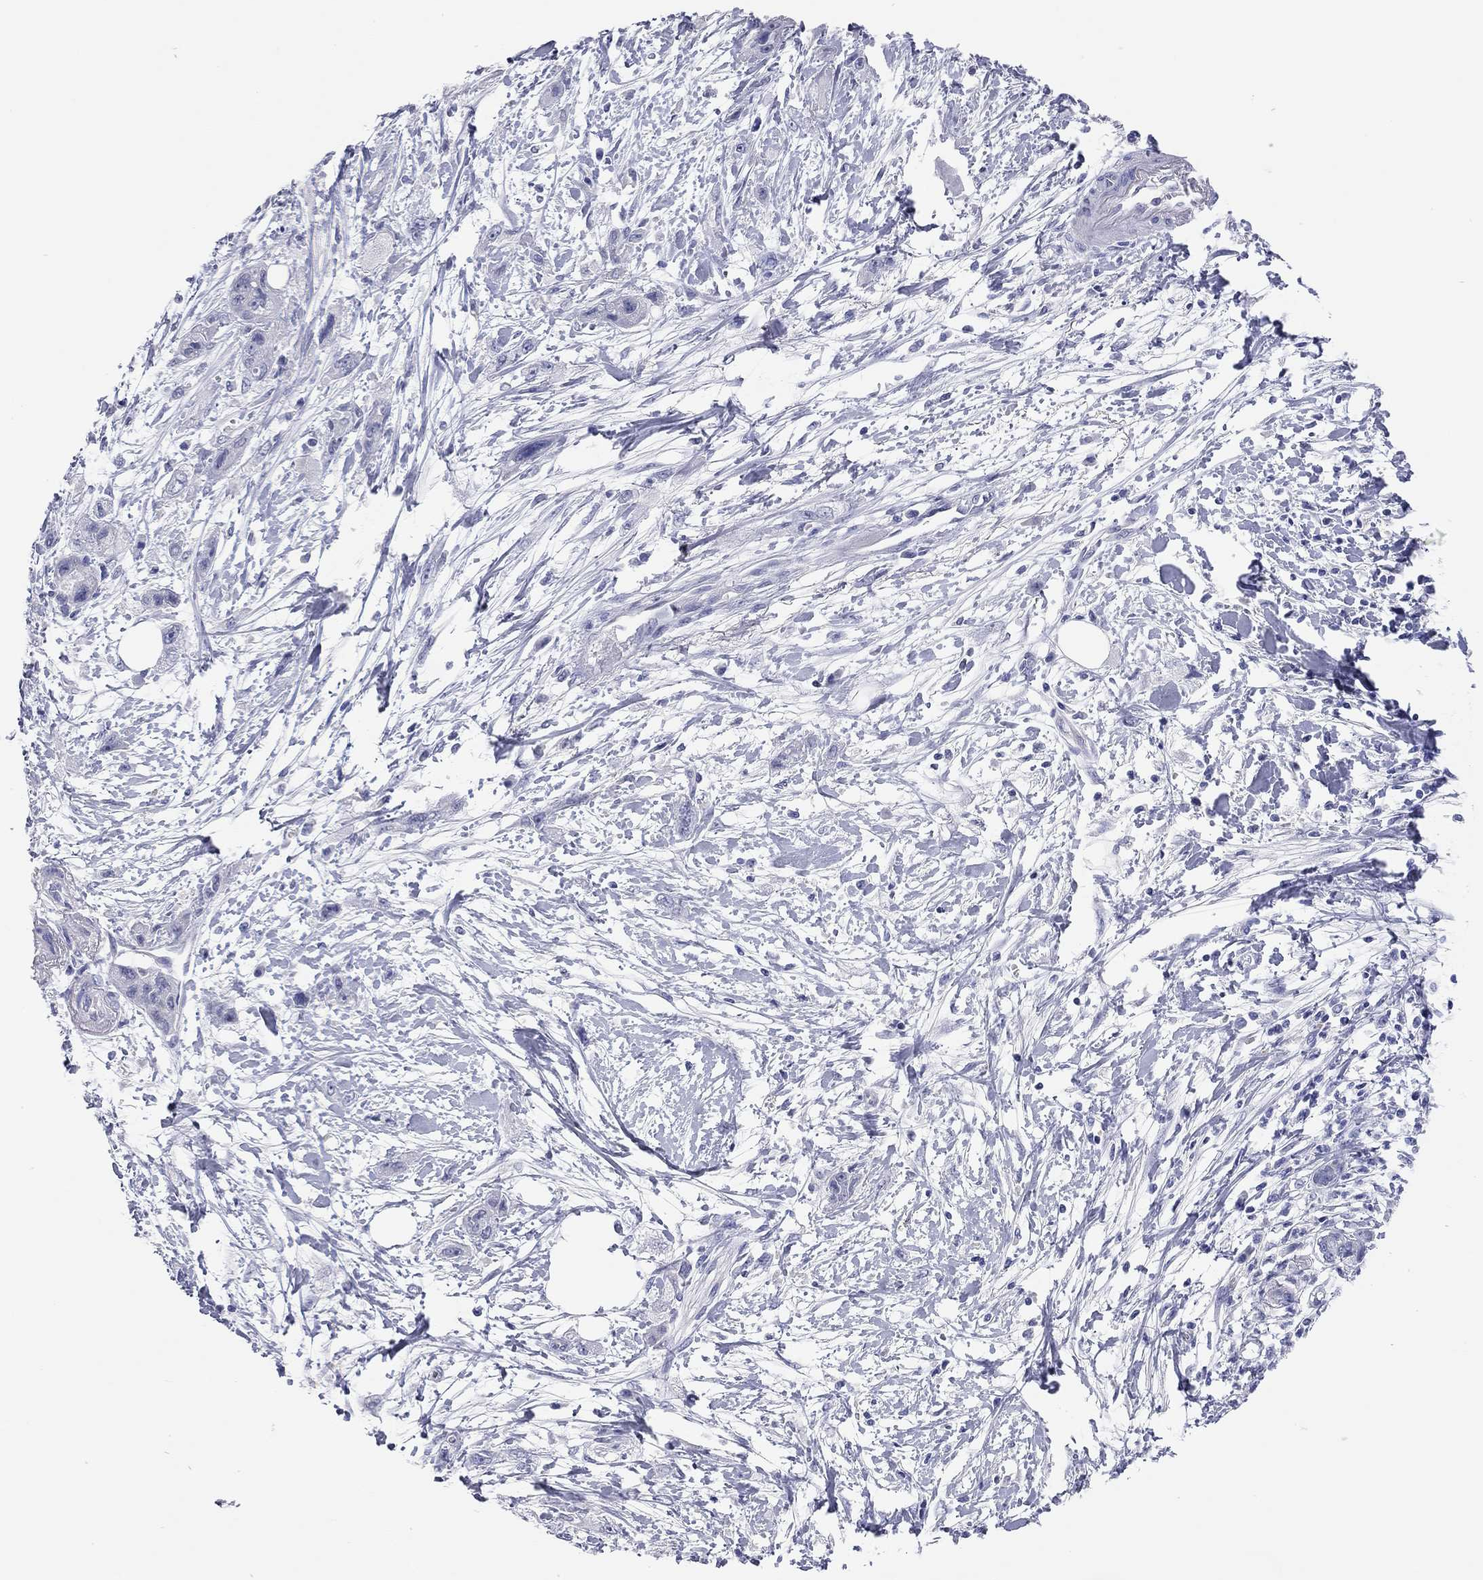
{"staining": {"intensity": "negative", "quantity": "none", "location": "none"}, "tissue": "pancreatic cancer", "cell_type": "Tumor cells", "image_type": "cancer", "snomed": [{"axis": "morphology", "description": "Adenocarcinoma, NOS"}, {"axis": "topography", "description": "Pancreas"}], "caption": "Human pancreatic cancer (adenocarcinoma) stained for a protein using immunohistochemistry demonstrates no positivity in tumor cells.", "gene": "TMEM221", "patient": {"sex": "male", "age": 72}}